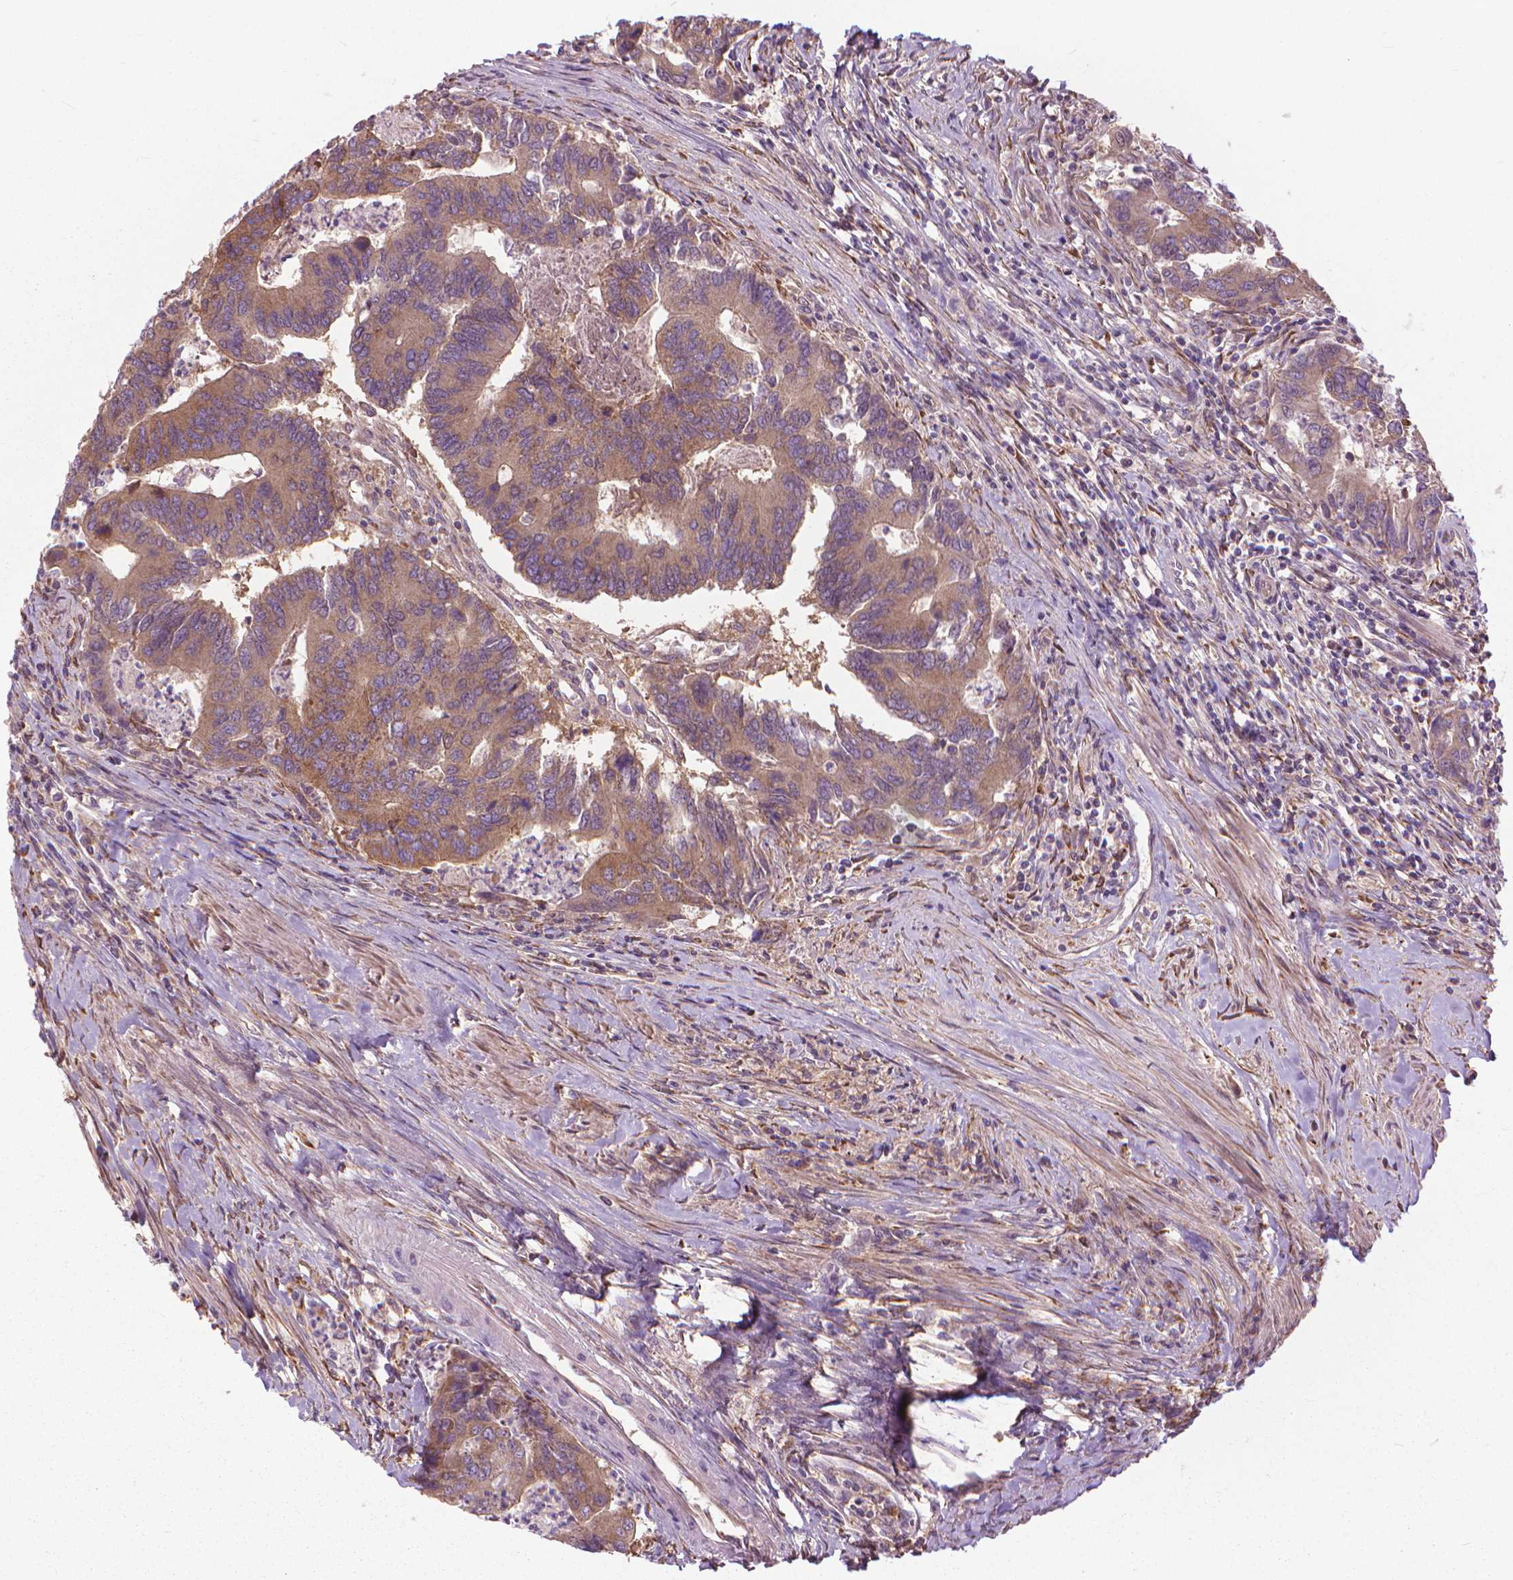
{"staining": {"intensity": "moderate", "quantity": ">75%", "location": "cytoplasmic/membranous"}, "tissue": "colorectal cancer", "cell_type": "Tumor cells", "image_type": "cancer", "snomed": [{"axis": "morphology", "description": "Adenocarcinoma, NOS"}, {"axis": "topography", "description": "Colon"}], "caption": "Colorectal cancer was stained to show a protein in brown. There is medium levels of moderate cytoplasmic/membranous staining in about >75% of tumor cells. The staining was performed using DAB to visualize the protein expression in brown, while the nuclei were stained in blue with hematoxylin (Magnification: 20x).", "gene": "NUDT1", "patient": {"sex": "female", "age": 67}}